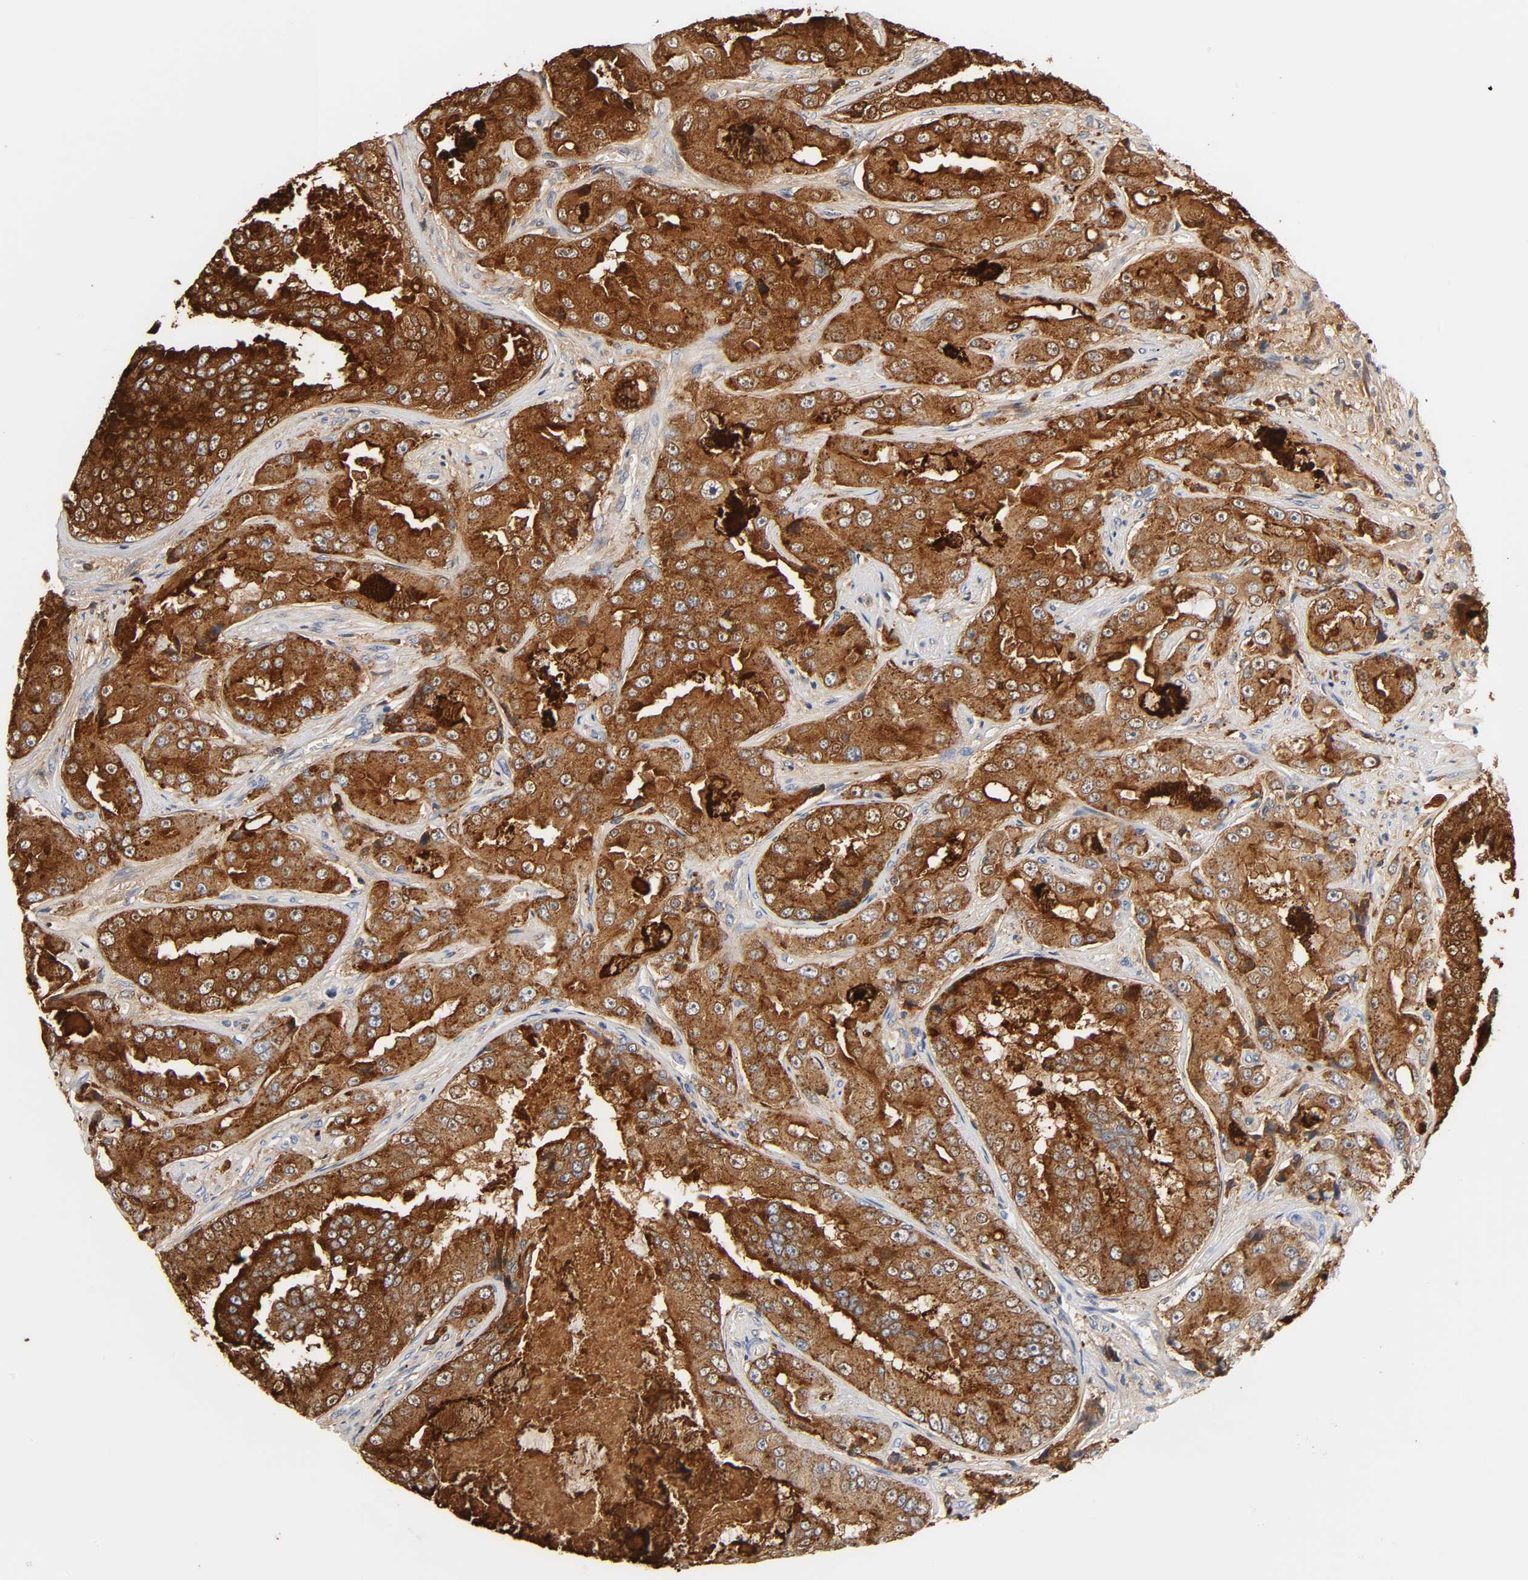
{"staining": {"intensity": "strong", "quantity": ">75%", "location": "cytoplasmic/membranous,nuclear"}, "tissue": "prostate cancer", "cell_type": "Tumor cells", "image_type": "cancer", "snomed": [{"axis": "morphology", "description": "Adenocarcinoma, High grade"}, {"axis": "topography", "description": "Prostate"}], "caption": "An image of human prostate adenocarcinoma (high-grade) stained for a protein shows strong cytoplasmic/membranous and nuclear brown staining in tumor cells.", "gene": "ACP3", "patient": {"sex": "male", "age": 73}}